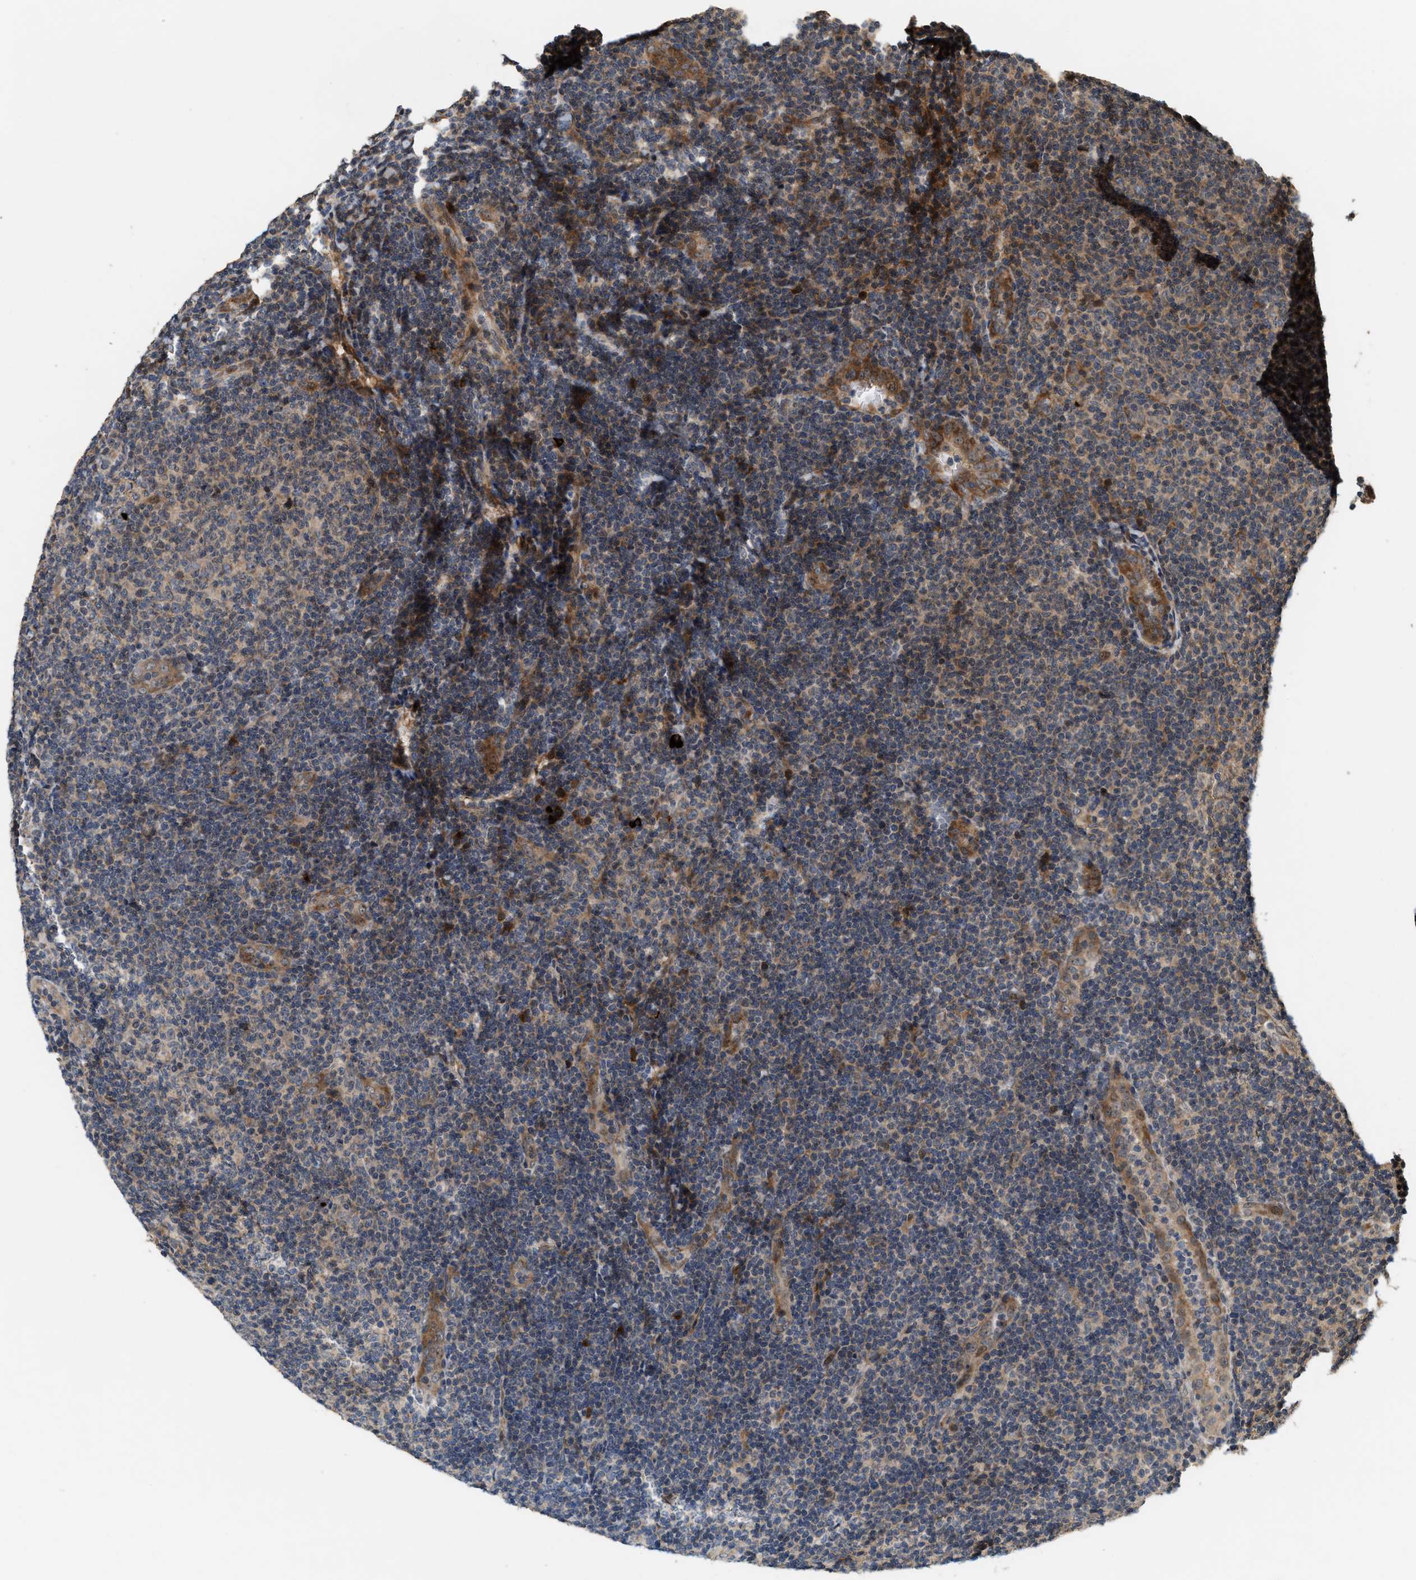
{"staining": {"intensity": "negative", "quantity": "none", "location": "none"}, "tissue": "lymphoma", "cell_type": "Tumor cells", "image_type": "cancer", "snomed": [{"axis": "morphology", "description": "Malignant lymphoma, non-Hodgkin's type, Low grade"}, {"axis": "topography", "description": "Lymph node"}], "caption": "The photomicrograph shows no staining of tumor cells in malignant lymphoma, non-Hodgkin's type (low-grade).", "gene": "ELP2", "patient": {"sex": "male", "age": 83}}